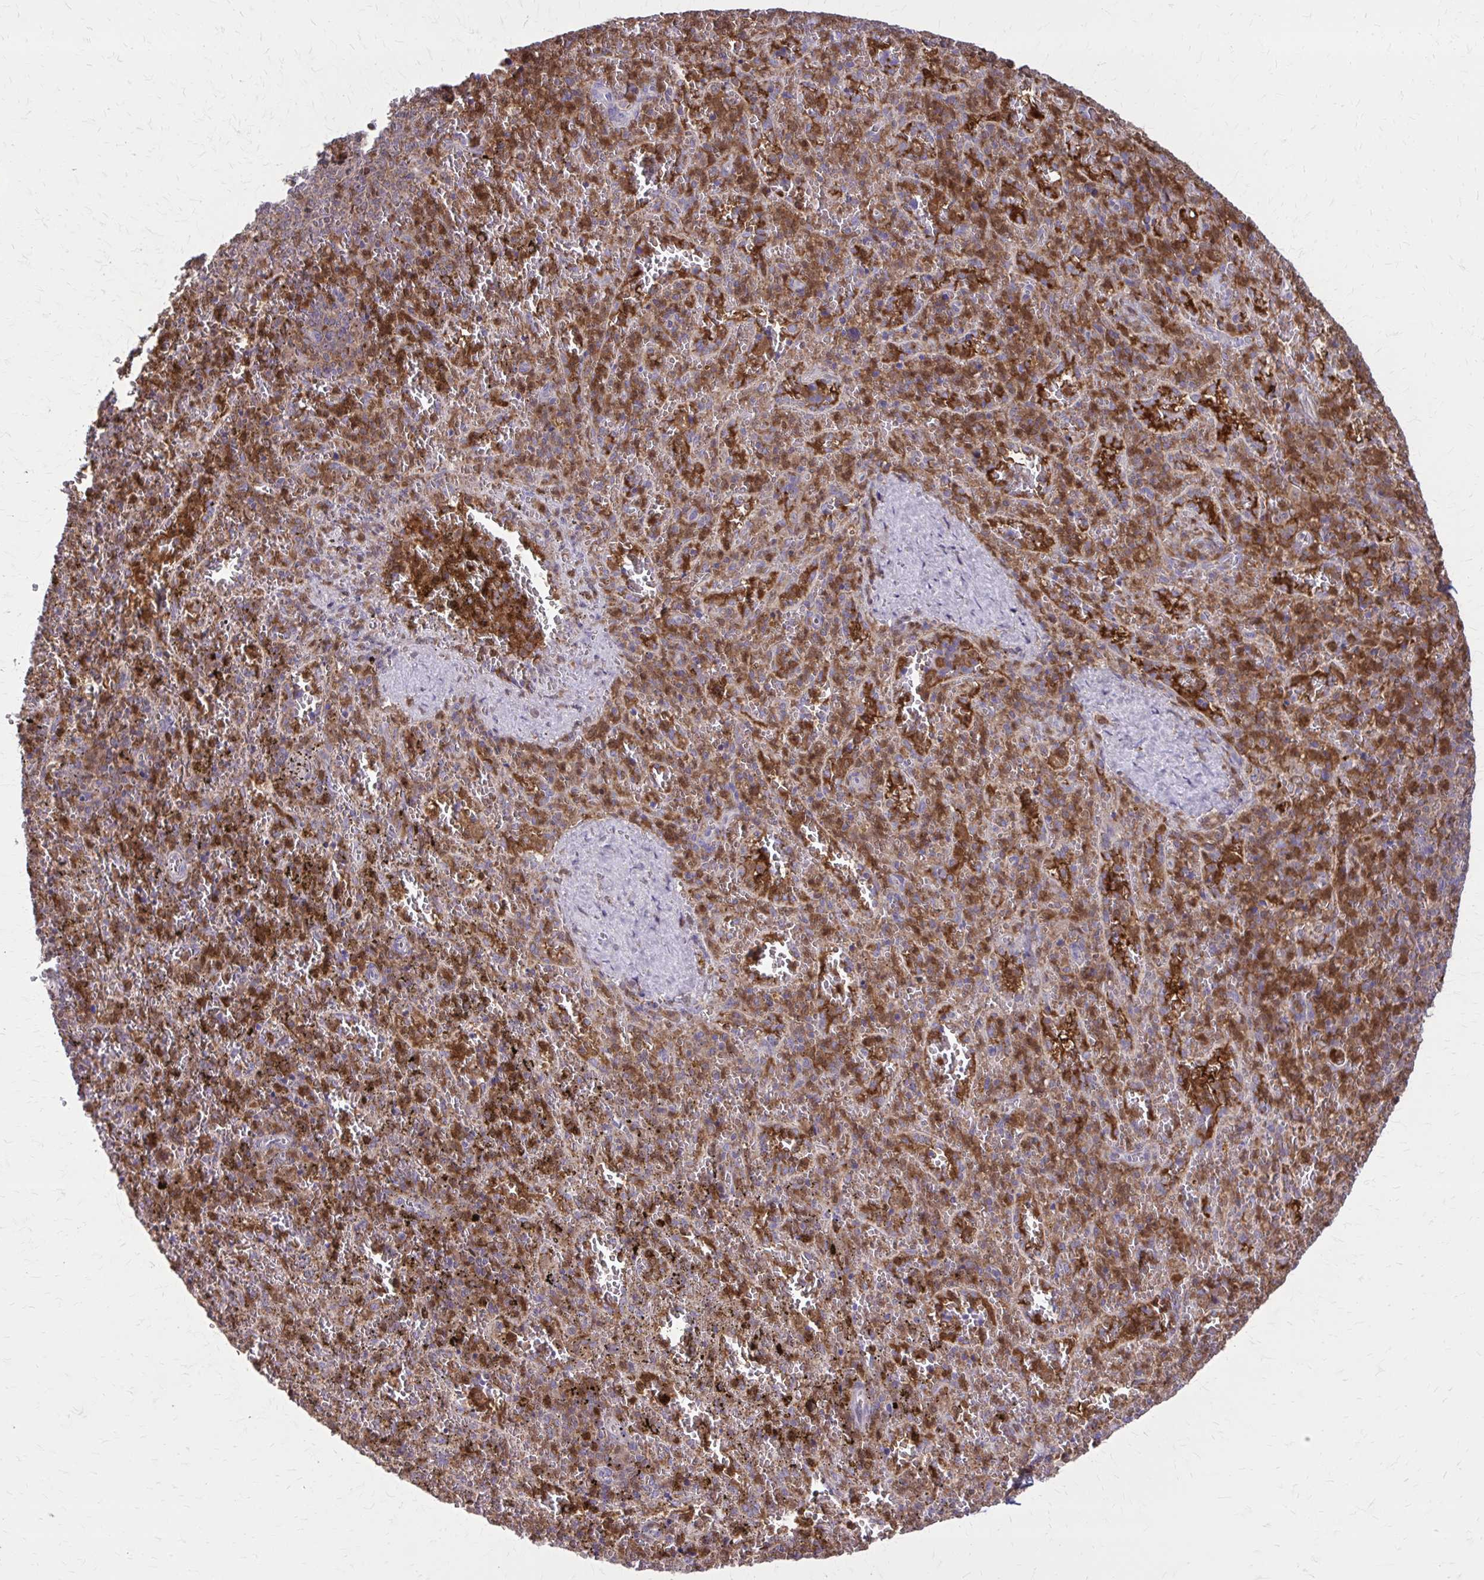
{"staining": {"intensity": "strong", "quantity": "25%-75%", "location": "cytoplasmic/membranous"}, "tissue": "spleen", "cell_type": "Cells in red pulp", "image_type": "normal", "snomed": [{"axis": "morphology", "description": "Normal tissue, NOS"}, {"axis": "topography", "description": "Spleen"}], "caption": "Benign spleen reveals strong cytoplasmic/membranous positivity in approximately 25%-75% of cells in red pulp, visualized by immunohistochemistry.", "gene": "NRBF2", "patient": {"sex": "female", "age": 50}}